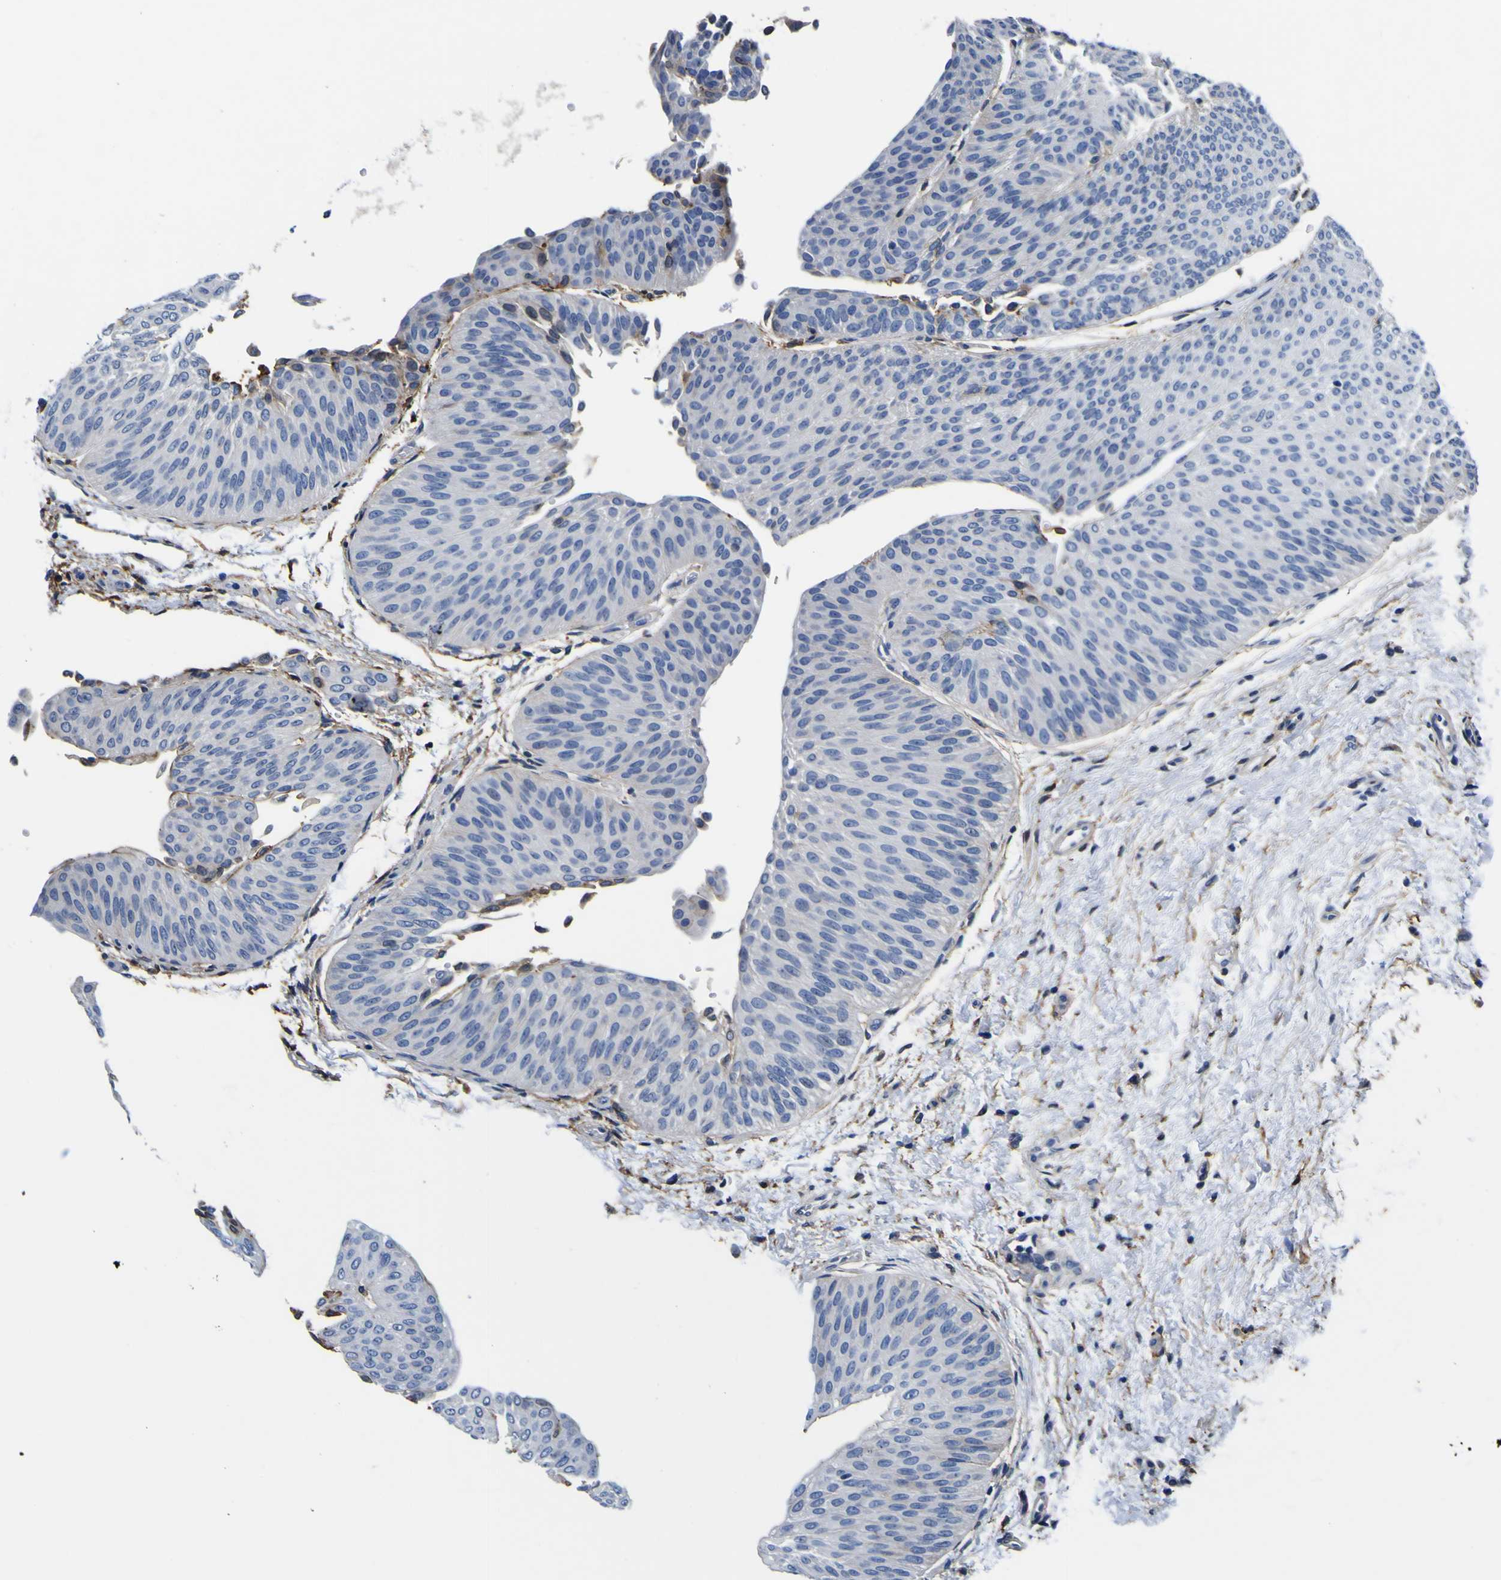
{"staining": {"intensity": "negative", "quantity": "none", "location": "none"}, "tissue": "urothelial cancer", "cell_type": "Tumor cells", "image_type": "cancer", "snomed": [{"axis": "morphology", "description": "Urothelial carcinoma, Low grade"}, {"axis": "topography", "description": "Urinary bladder"}], "caption": "The immunohistochemistry image has no significant expression in tumor cells of urothelial carcinoma (low-grade) tissue.", "gene": "PXDN", "patient": {"sex": "female", "age": 60}}